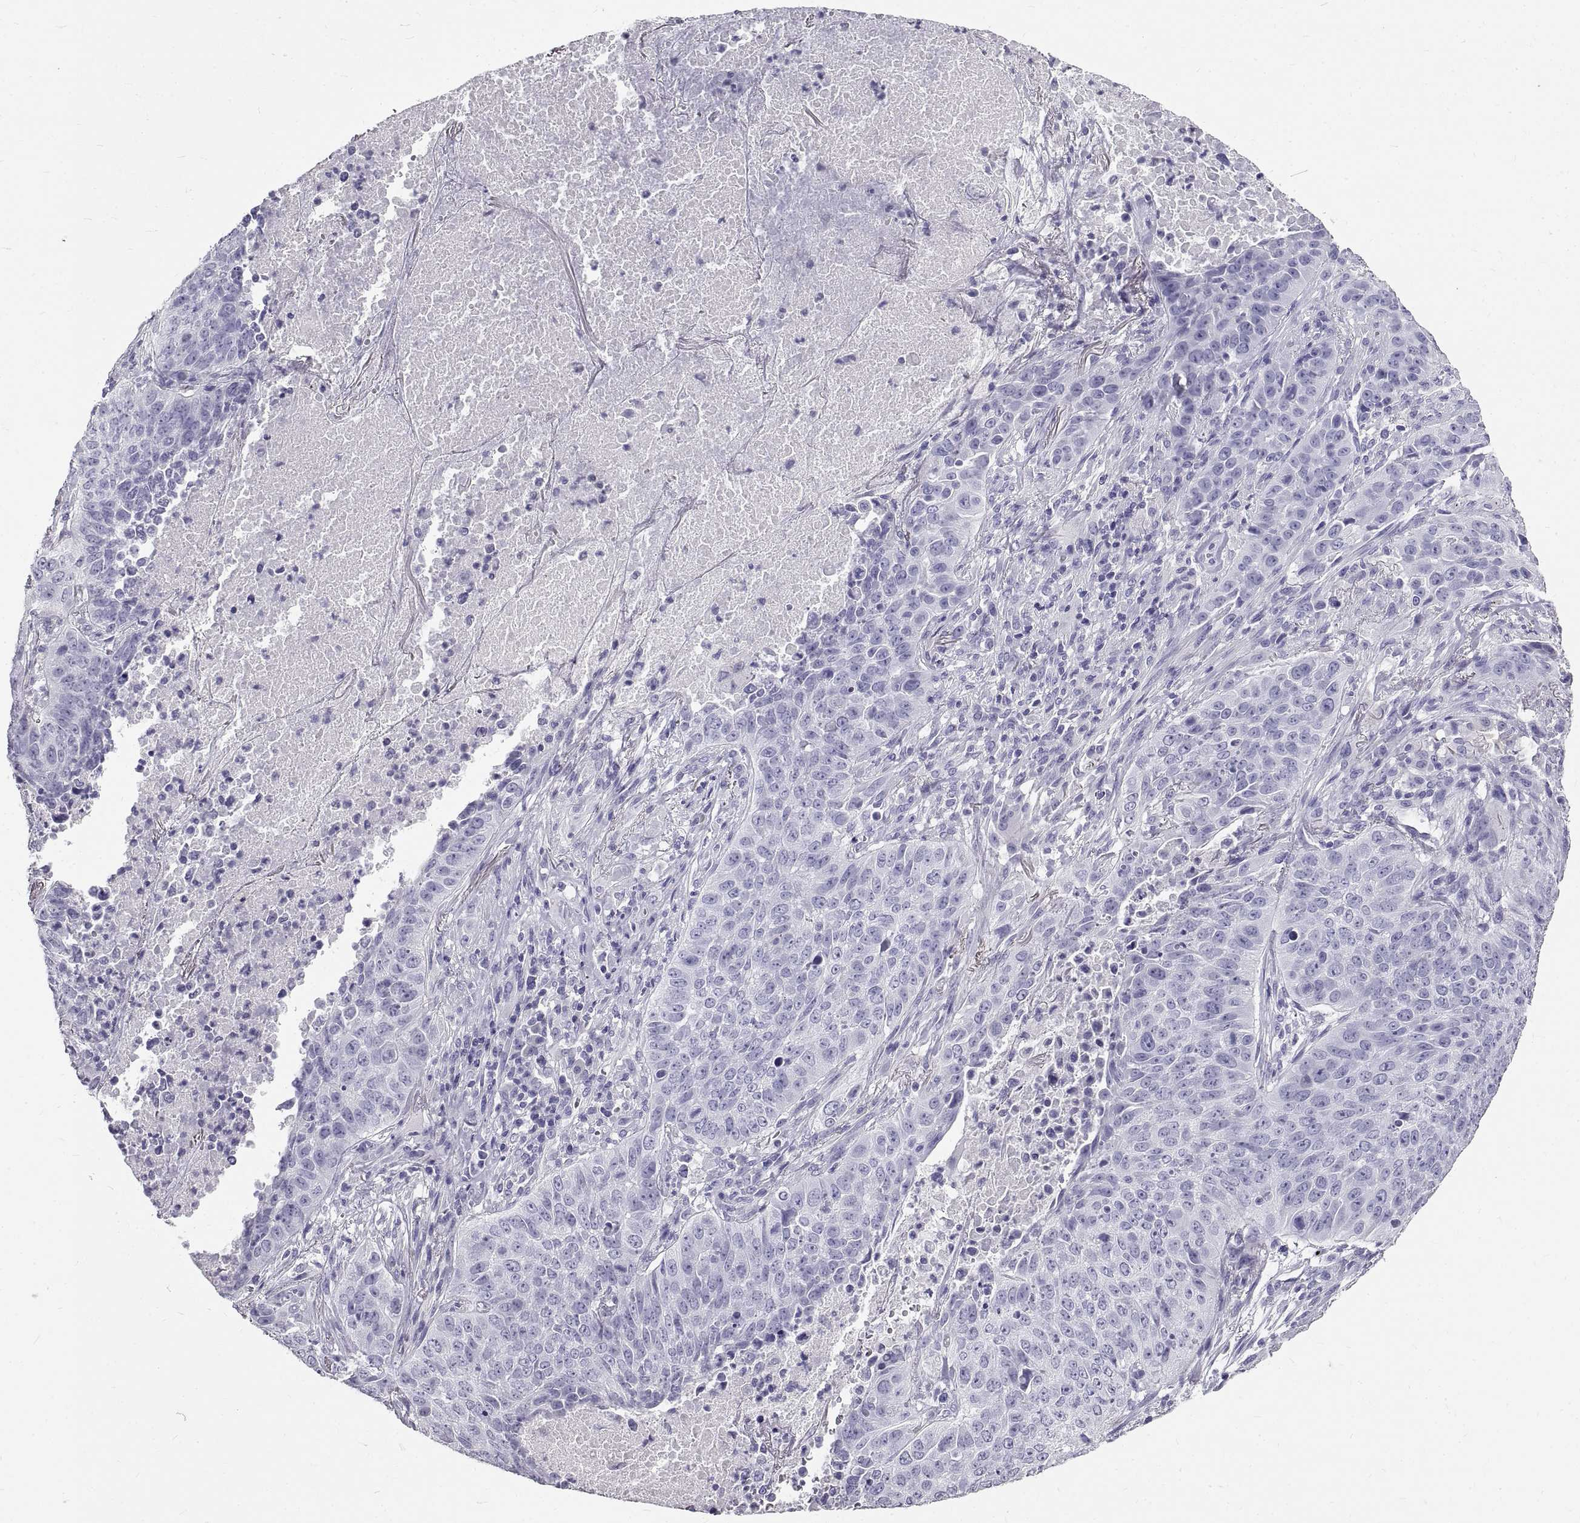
{"staining": {"intensity": "negative", "quantity": "none", "location": "none"}, "tissue": "lung cancer", "cell_type": "Tumor cells", "image_type": "cancer", "snomed": [{"axis": "morphology", "description": "Normal tissue, NOS"}, {"axis": "morphology", "description": "Squamous cell carcinoma, NOS"}, {"axis": "topography", "description": "Bronchus"}, {"axis": "topography", "description": "Lung"}], "caption": "This photomicrograph is of lung cancer (squamous cell carcinoma) stained with IHC to label a protein in brown with the nuclei are counter-stained blue. There is no staining in tumor cells. The staining is performed using DAB brown chromogen with nuclei counter-stained in using hematoxylin.", "gene": "GNG12", "patient": {"sex": "male", "age": 64}}